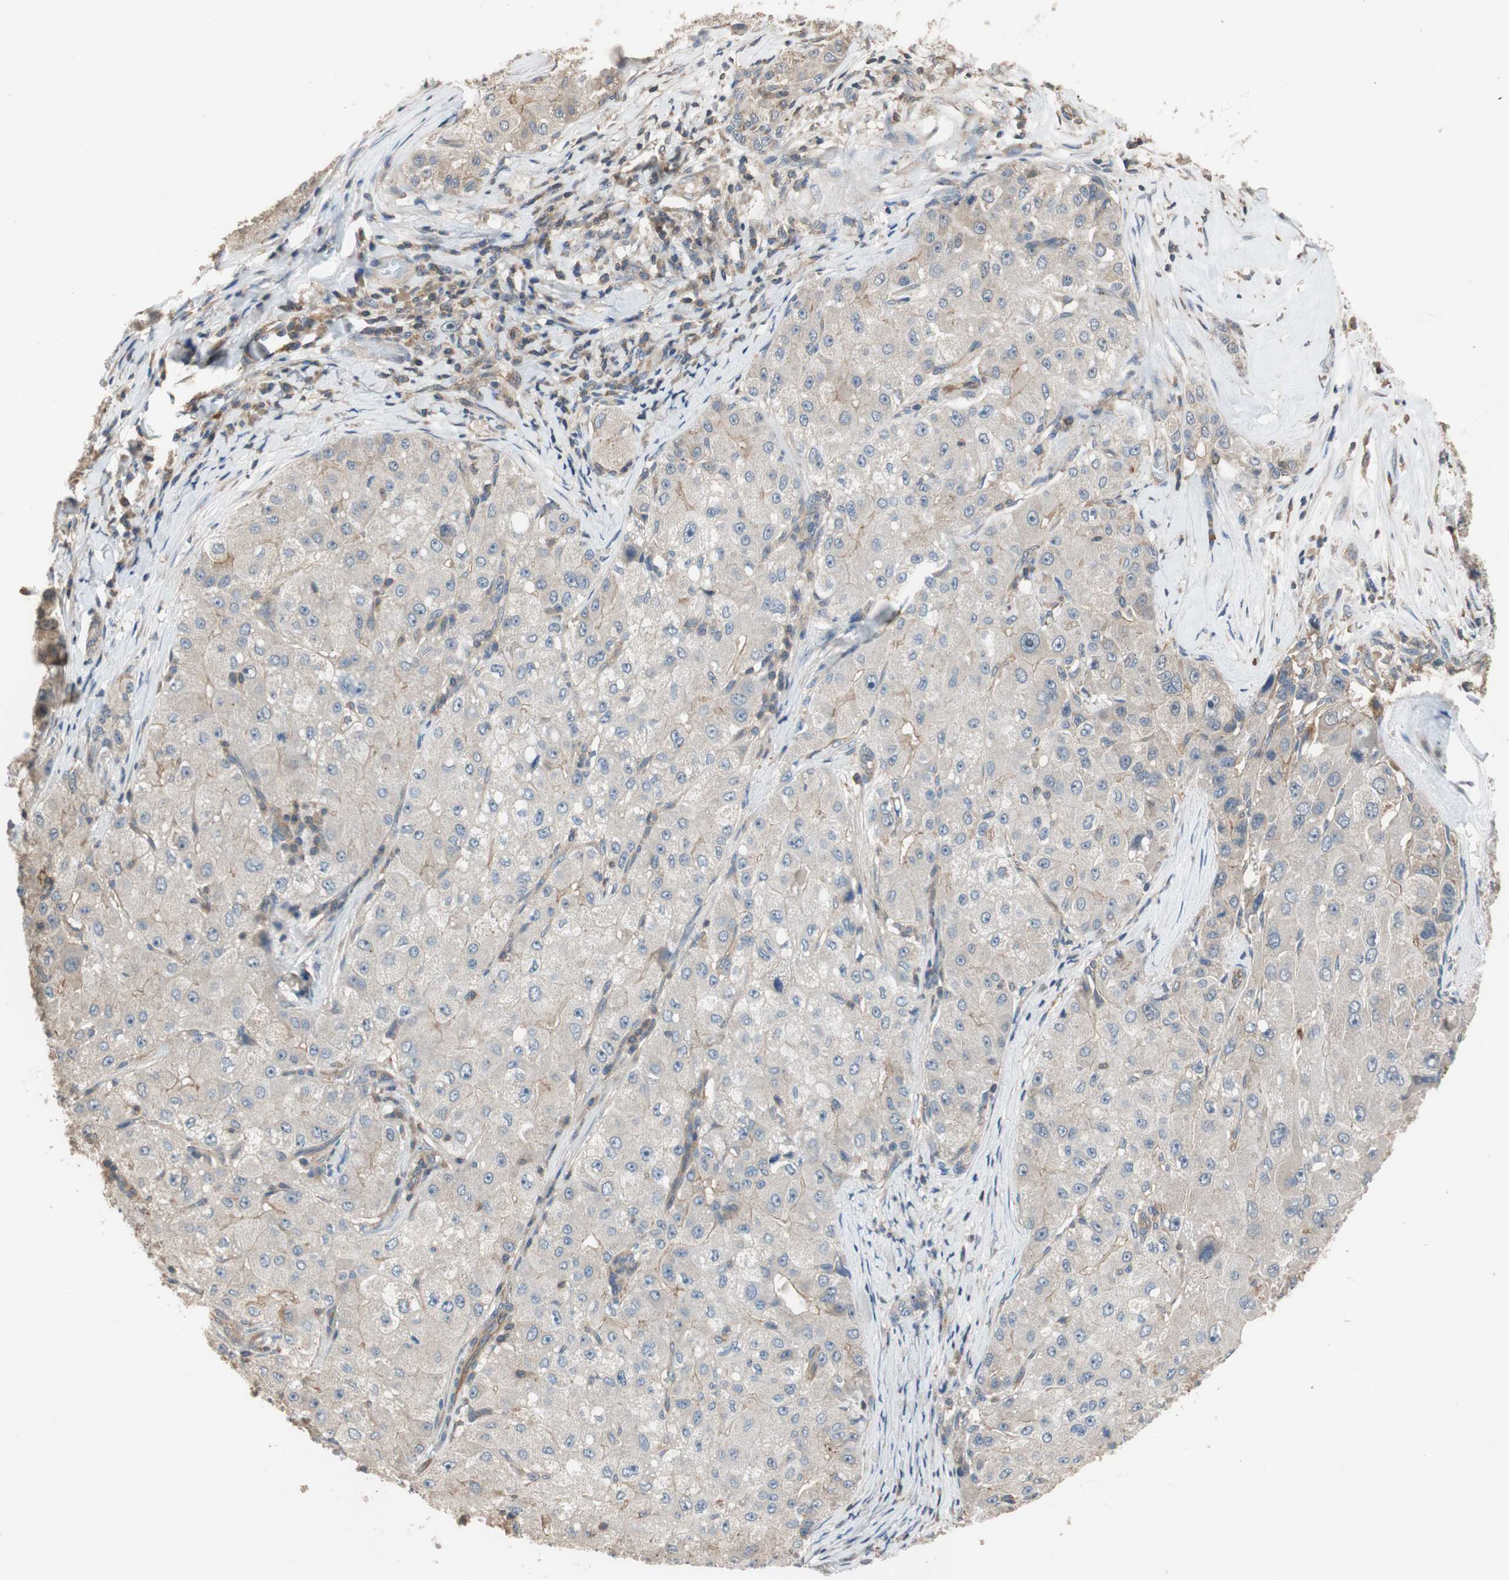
{"staining": {"intensity": "weak", "quantity": "<25%", "location": "cytoplasmic/membranous"}, "tissue": "liver cancer", "cell_type": "Tumor cells", "image_type": "cancer", "snomed": [{"axis": "morphology", "description": "Carcinoma, Hepatocellular, NOS"}, {"axis": "topography", "description": "Liver"}], "caption": "A high-resolution photomicrograph shows immunohistochemistry staining of liver cancer, which shows no significant positivity in tumor cells.", "gene": "MAP4K2", "patient": {"sex": "male", "age": 80}}